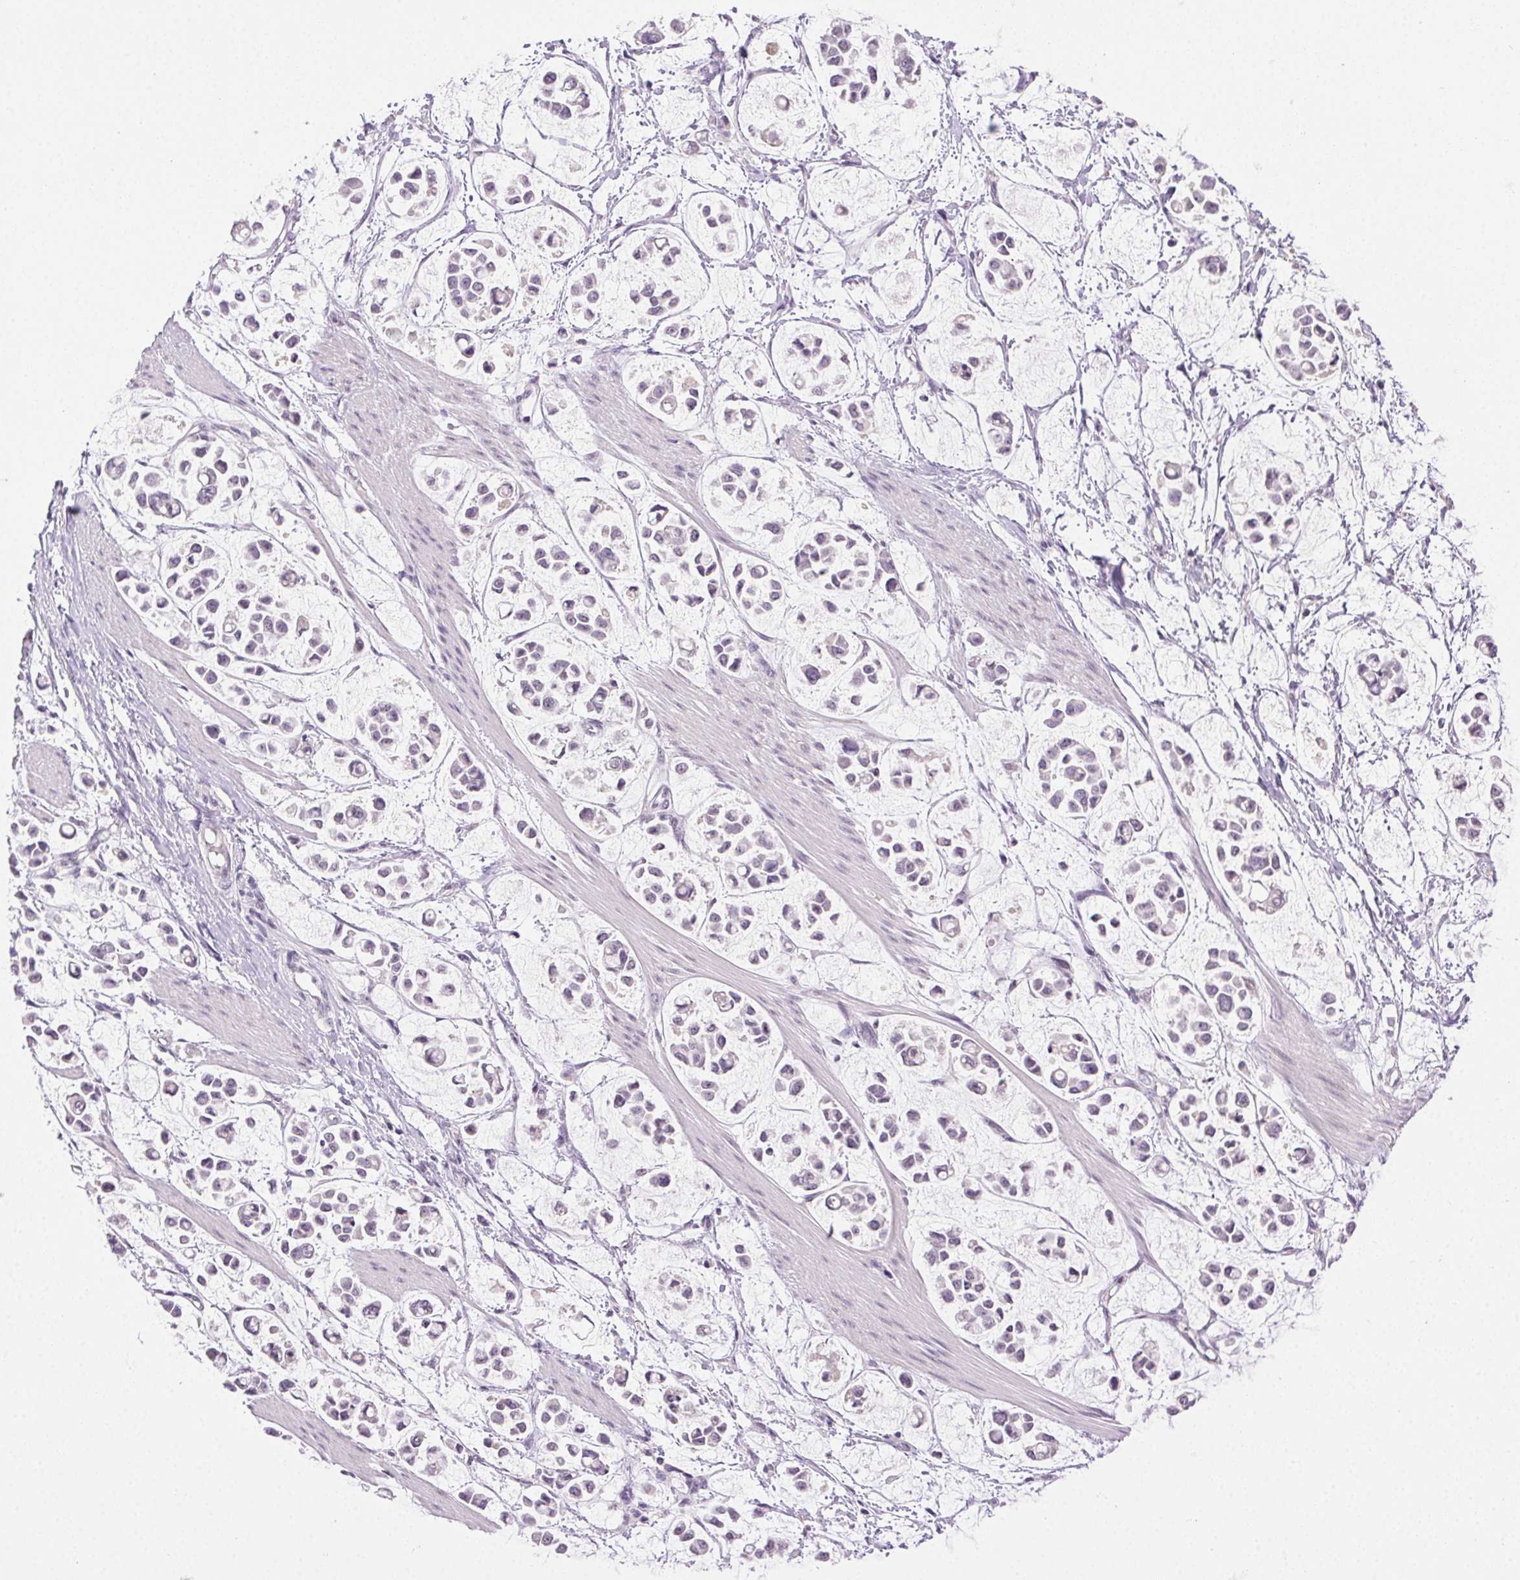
{"staining": {"intensity": "negative", "quantity": "none", "location": "none"}, "tissue": "stomach cancer", "cell_type": "Tumor cells", "image_type": "cancer", "snomed": [{"axis": "morphology", "description": "Adenocarcinoma, NOS"}, {"axis": "topography", "description": "Stomach"}], "caption": "Immunohistochemical staining of human adenocarcinoma (stomach) exhibits no significant staining in tumor cells.", "gene": "CLDN10", "patient": {"sex": "male", "age": 82}}